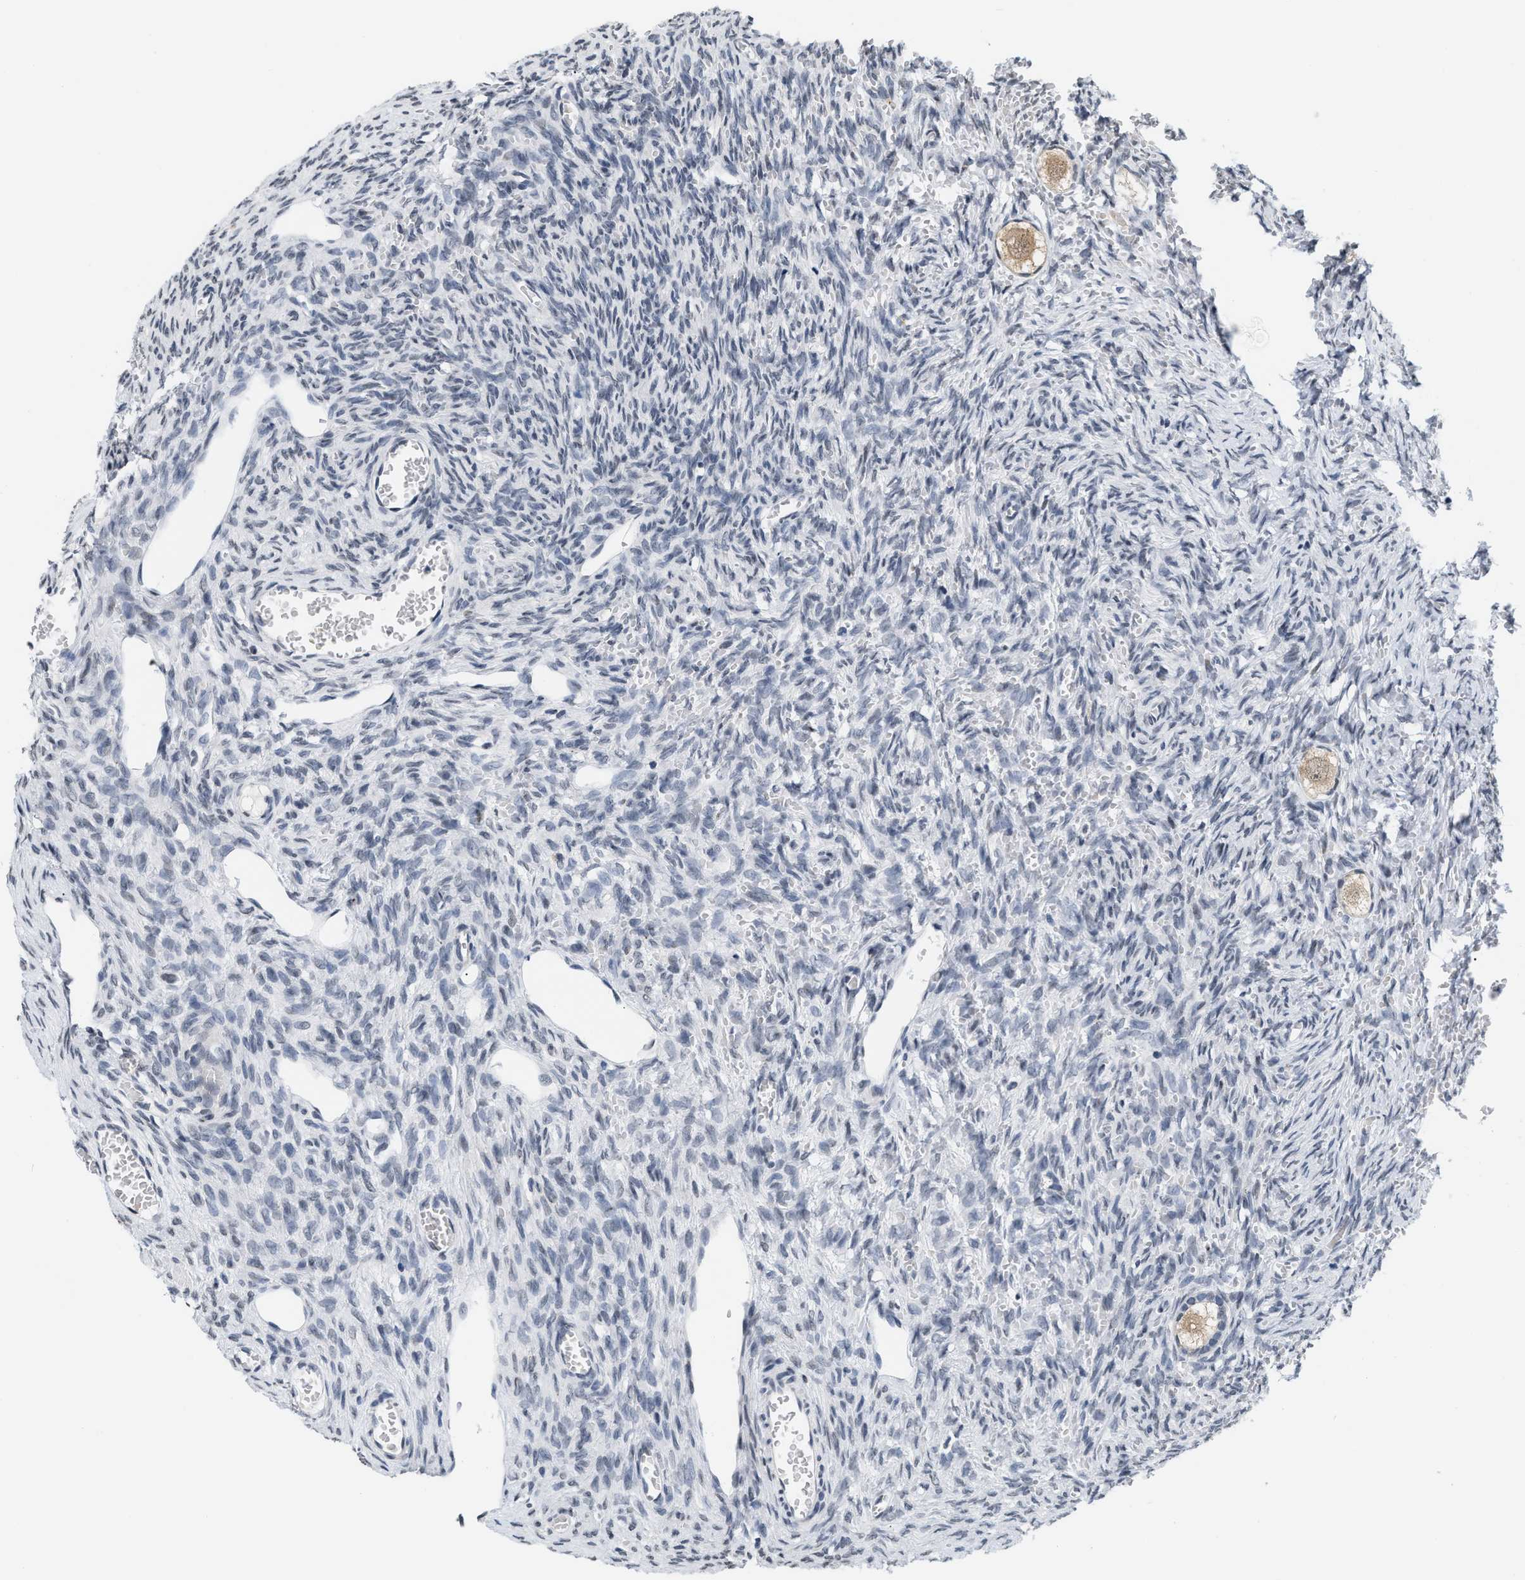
{"staining": {"intensity": "weak", "quantity": ">75%", "location": "cytoplasmic/membranous"}, "tissue": "ovary", "cell_type": "Follicle cells", "image_type": "normal", "snomed": [{"axis": "morphology", "description": "Normal tissue, NOS"}, {"axis": "topography", "description": "Ovary"}], "caption": "Immunohistochemical staining of unremarkable human ovary reveals low levels of weak cytoplasmic/membranous expression in approximately >75% of follicle cells.", "gene": "RAF1", "patient": {"sex": "female", "age": 27}}